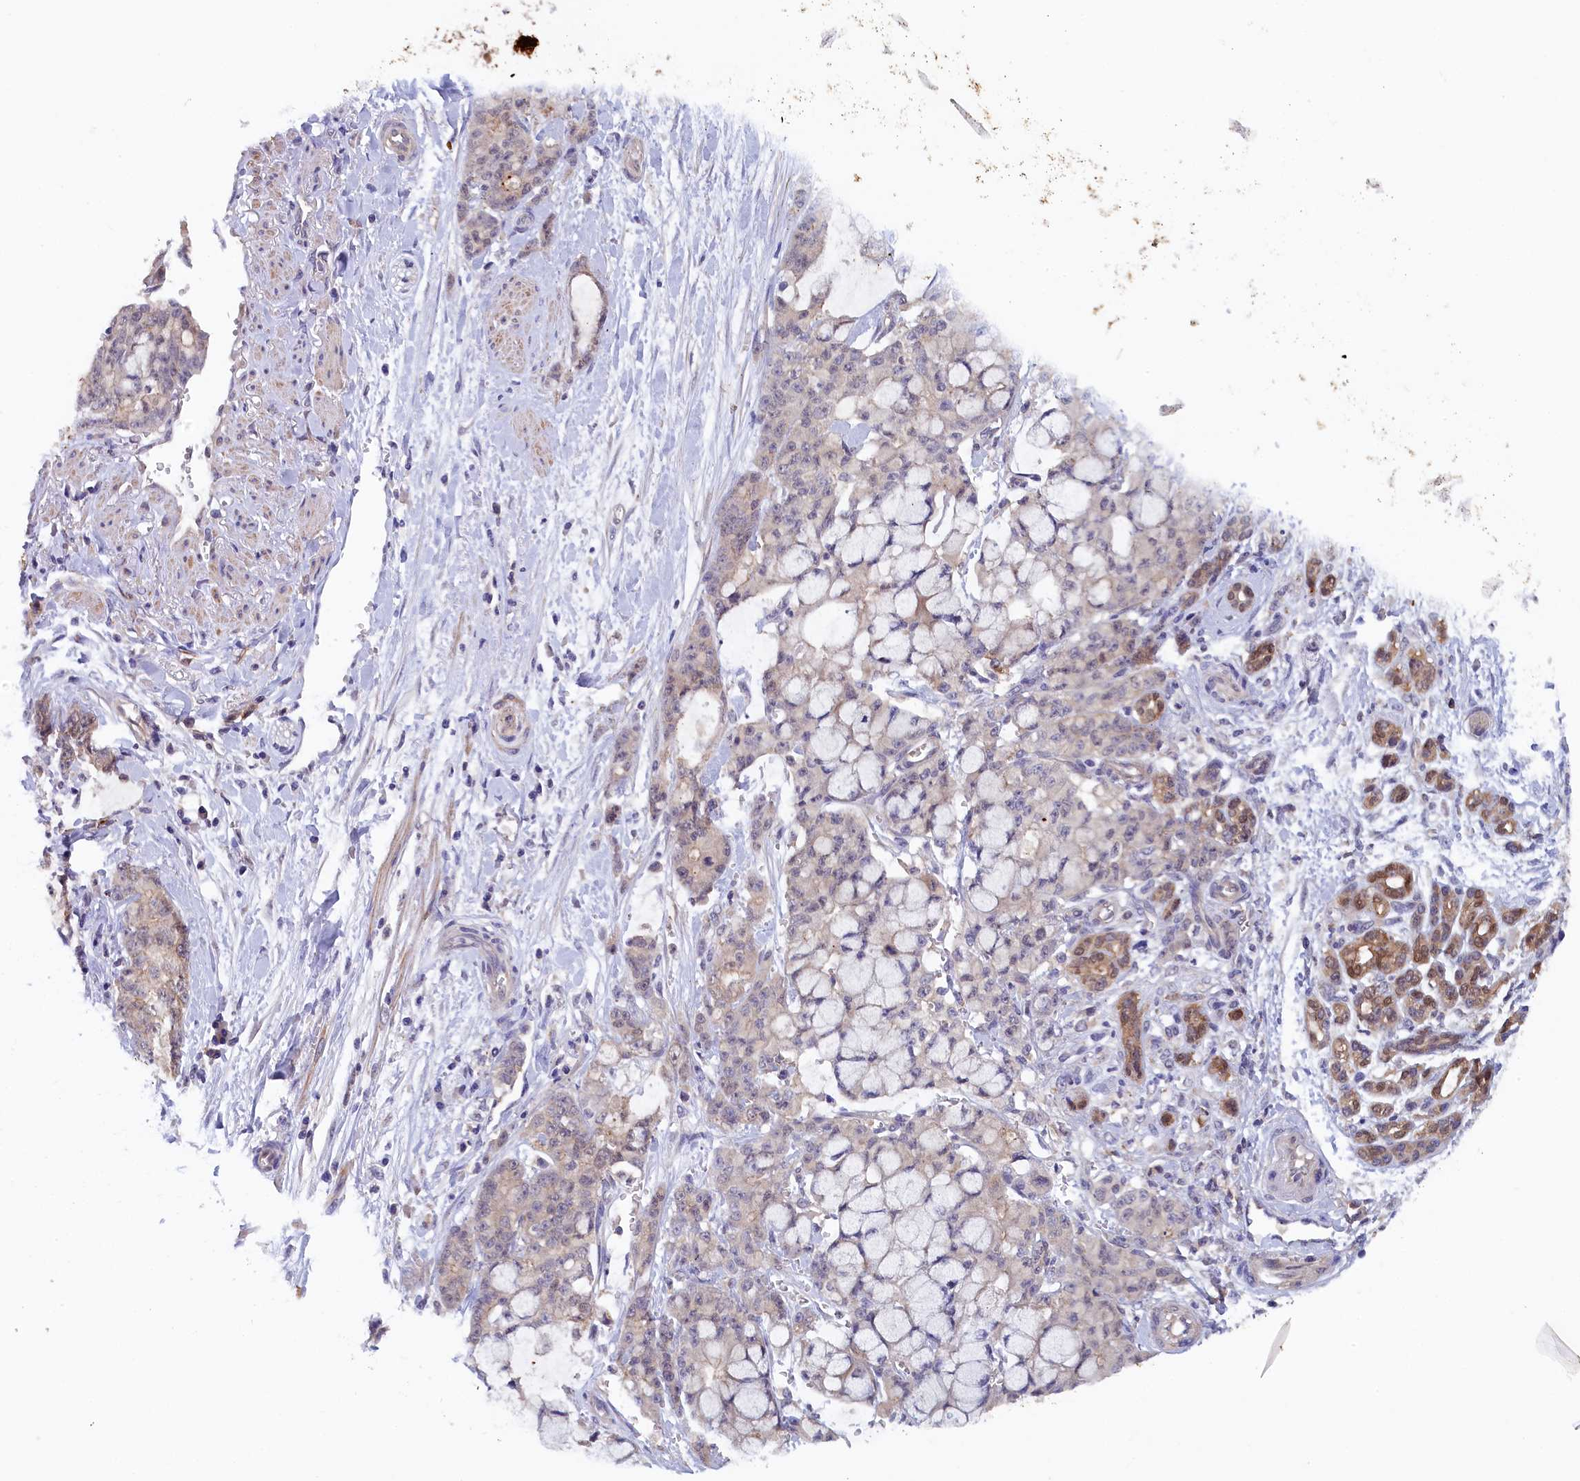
{"staining": {"intensity": "weak", "quantity": "<25%", "location": "cytoplasmic/membranous,nuclear"}, "tissue": "pancreatic cancer", "cell_type": "Tumor cells", "image_type": "cancer", "snomed": [{"axis": "morphology", "description": "Adenocarcinoma, NOS"}, {"axis": "topography", "description": "Pancreas"}], "caption": "Pancreatic cancer (adenocarcinoma) stained for a protein using immunohistochemistry demonstrates no expression tumor cells.", "gene": "JPT2", "patient": {"sex": "female", "age": 73}}